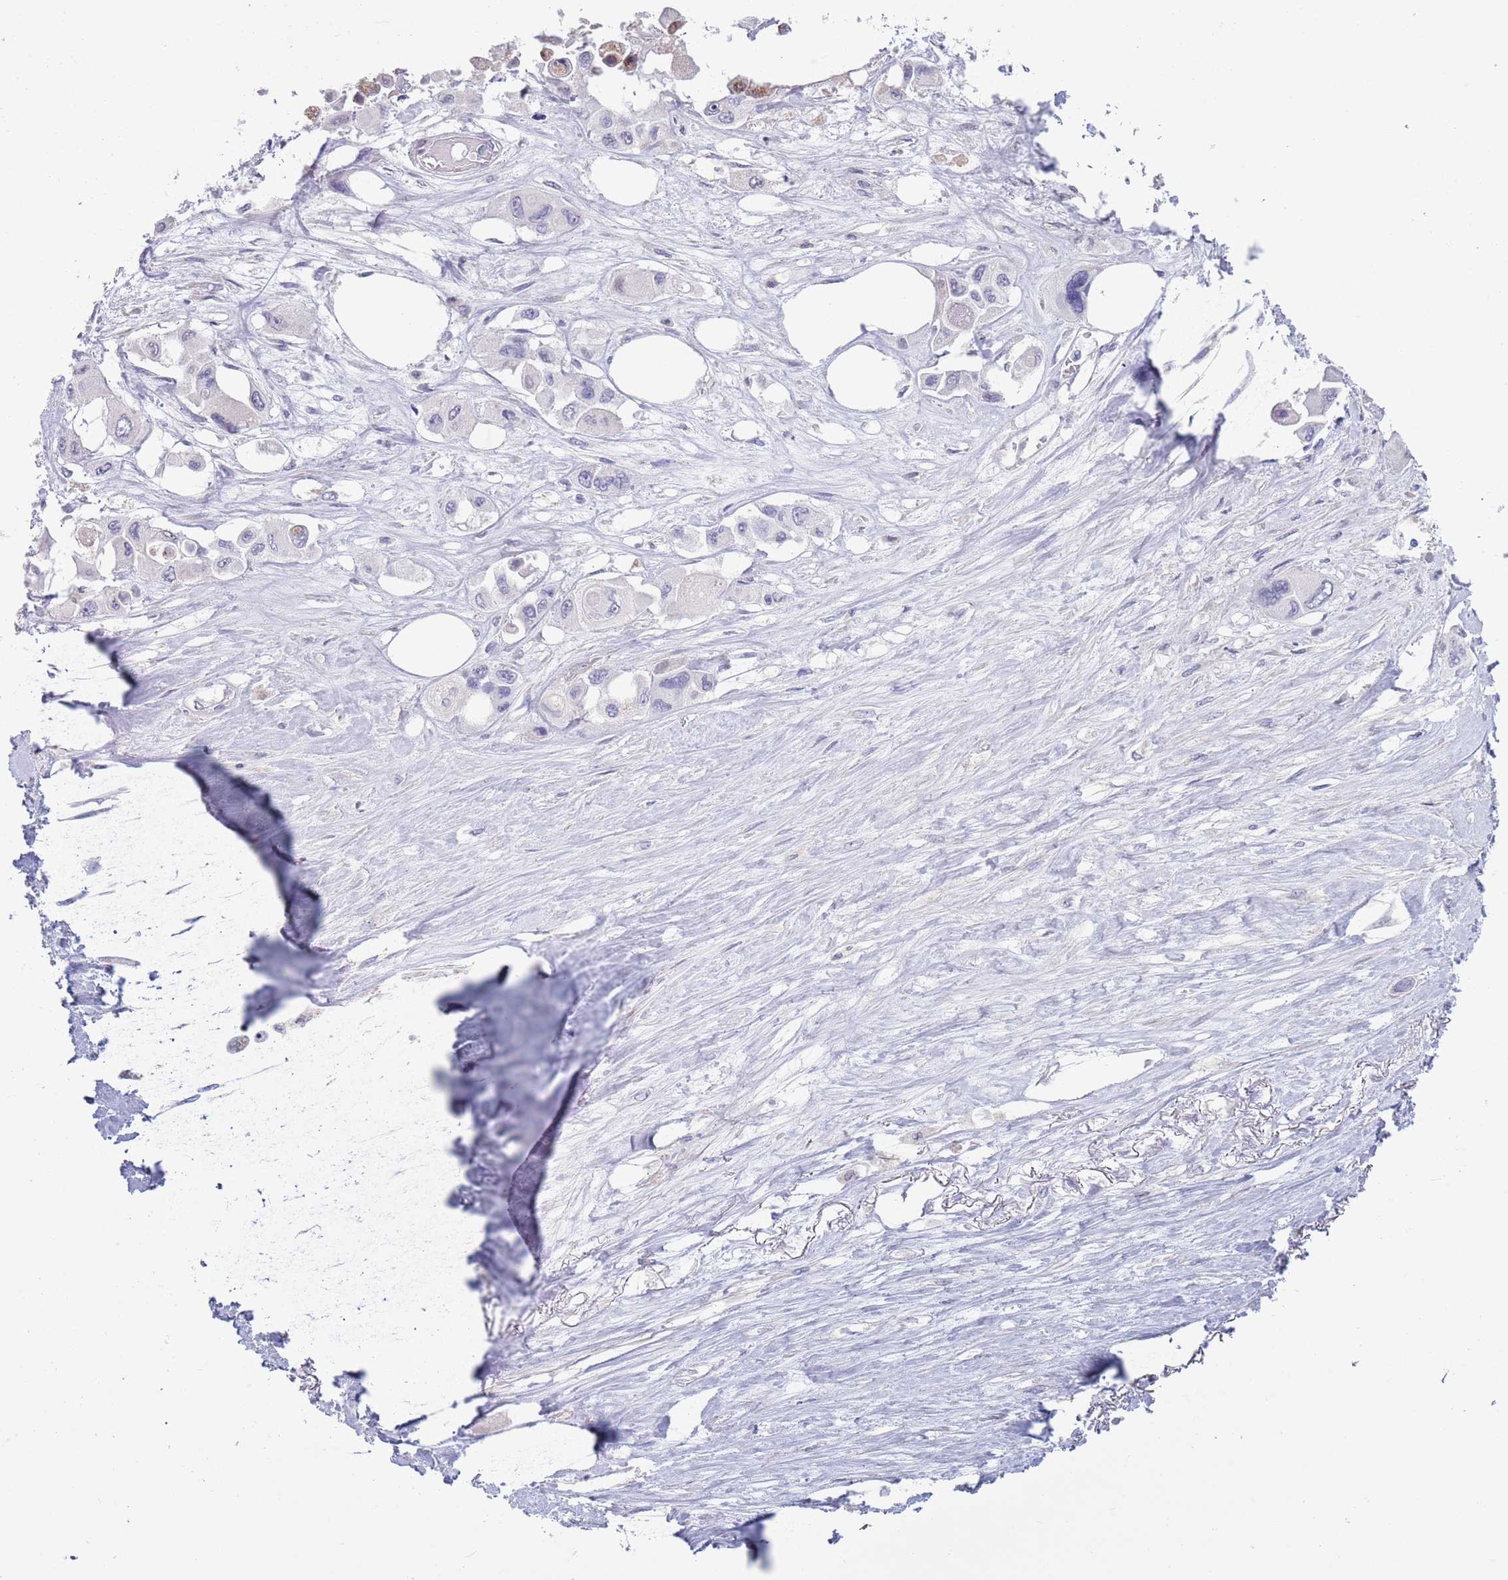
{"staining": {"intensity": "negative", "quantity": "none", "location": "none"}, "tissue": "pancreatic cancer", "cell_type": "Tumor cells", "image_type": "cancer", "snomed": [{"axis": "morphology", "description": "Adenocarcinoma, NOS"}, {"axis": "topography", "description": "Pancreas"}], "caption": "Immunohistochemistry (IHC) photomicrograph of neoplastic tissue: pancreatic adenocarcinoma stained with DAB exhibits no significant protein positivity in tumor cells.", "gene": "ACSBG1", "patient": {"sex": "male", "age": 92}}